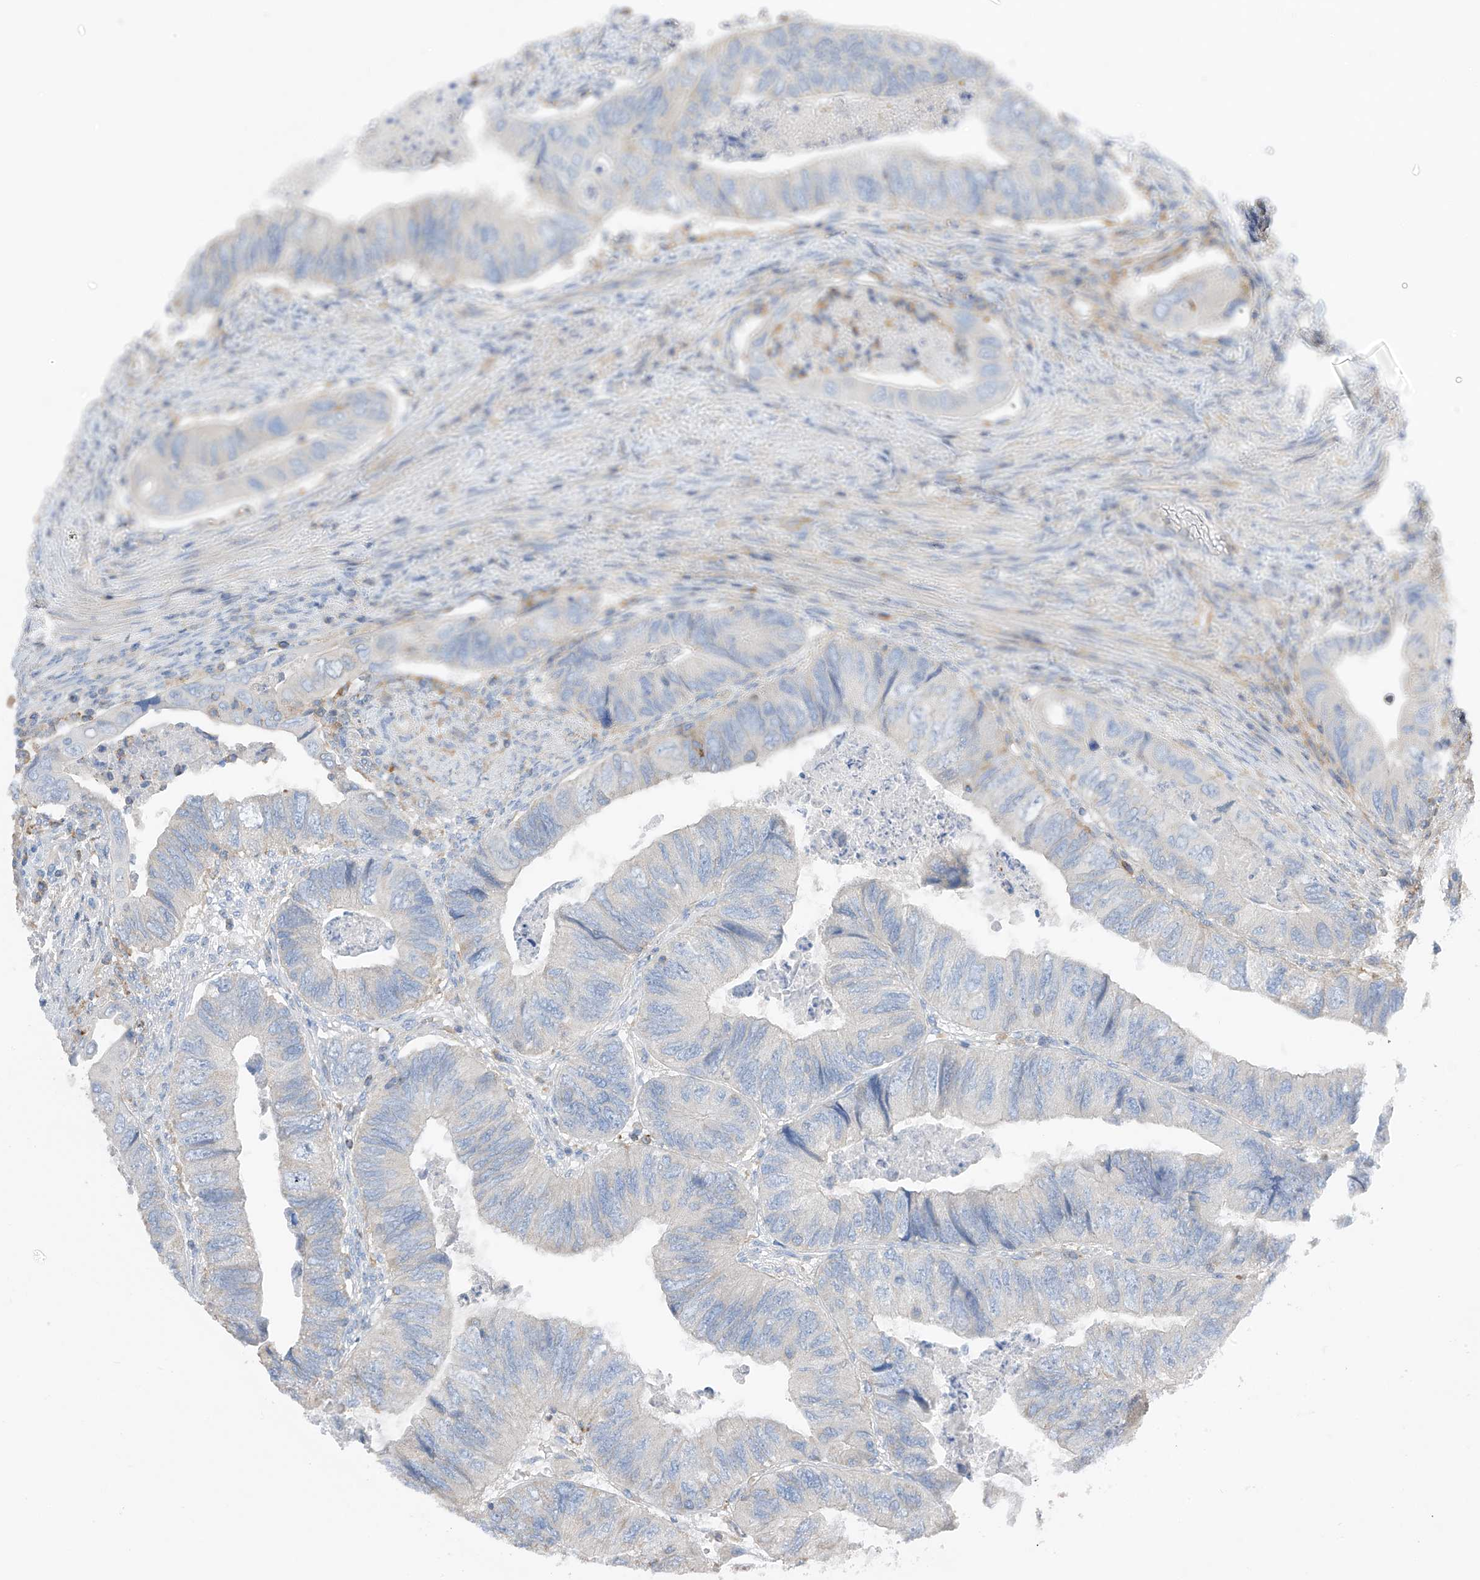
{"staining": {"intensity": "negative", "quantity": "none", "location": "none"}, "tissue": "colorectal cancer", "cell_type": "Tumor cells", "image_type": "cancer", "snomed": [{"axis": "morphology", "description": "Adenocarcinoma, NOS"}, {"axis": "topography", "description": "Rectum"}], "caption": "Protein analysis of adenocarcinoma (colorectal) exhibits no significant positivity in tumor cells. (DAB (3,3'-diaminobenzidine) immunohistochemistry (IHC) with hematoxylin counter stain).", "gene": "NALCN", "patient": {"sex": "male", "age": 63}}